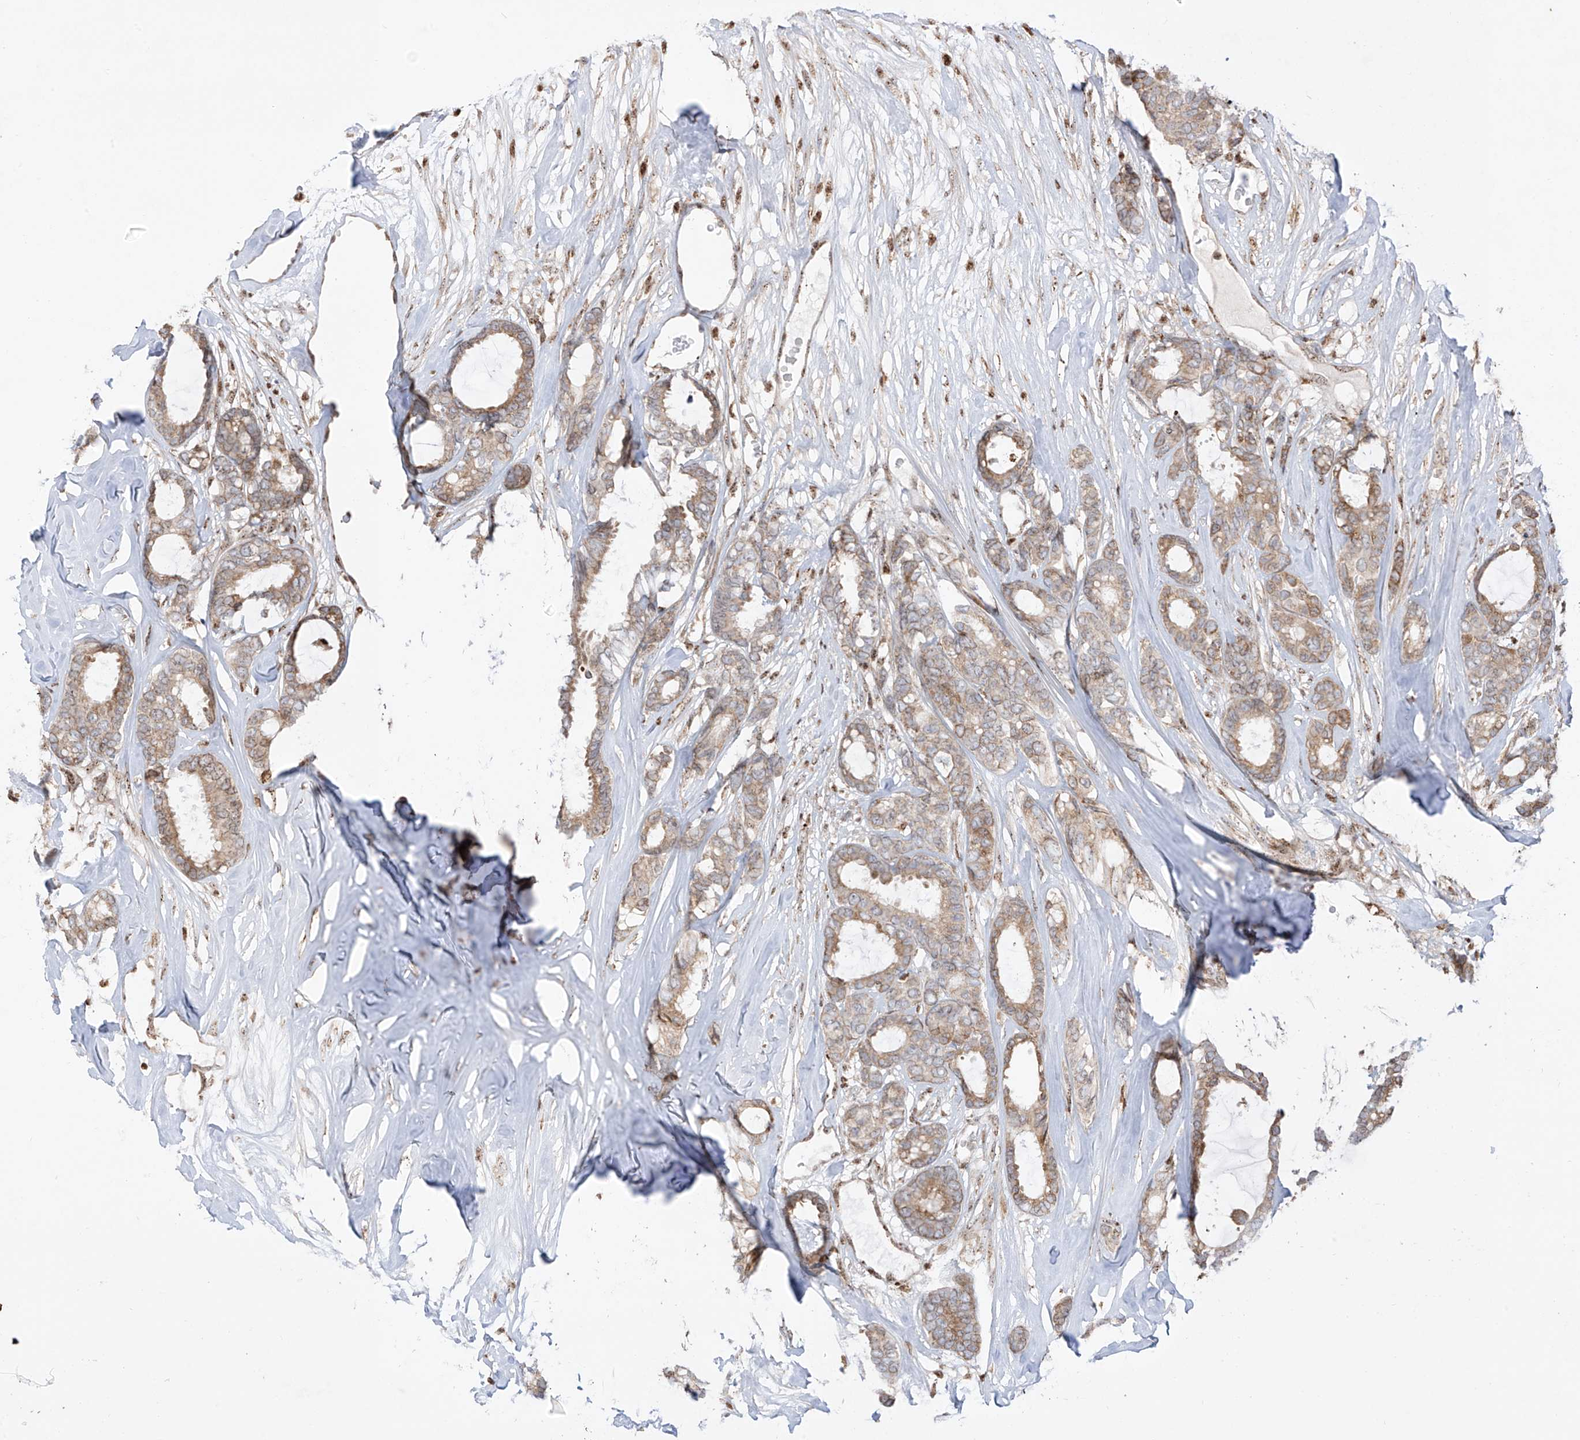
{"staining": {"intensity": "moderate", "quantity": ">75%", "location": "cytoplasmic/membranous"}, "tissue": "breast cancer", "cell_type": "Tumor cells", "image_type": "cancer", "snomed": [{"axis": "morphology", "description": "Duct carcinoma"}, {"axis": "topography", "description": "Breast"}], "caption": "Intraductal carcinoma (breast) stained for a protein (brown) exhibits moderate cytoplasmic/membranous positive positivity in approximately >75% of tumor cells.", "gene": "ZBTB8A", "patient": {"sex": "female", "age": 87}}